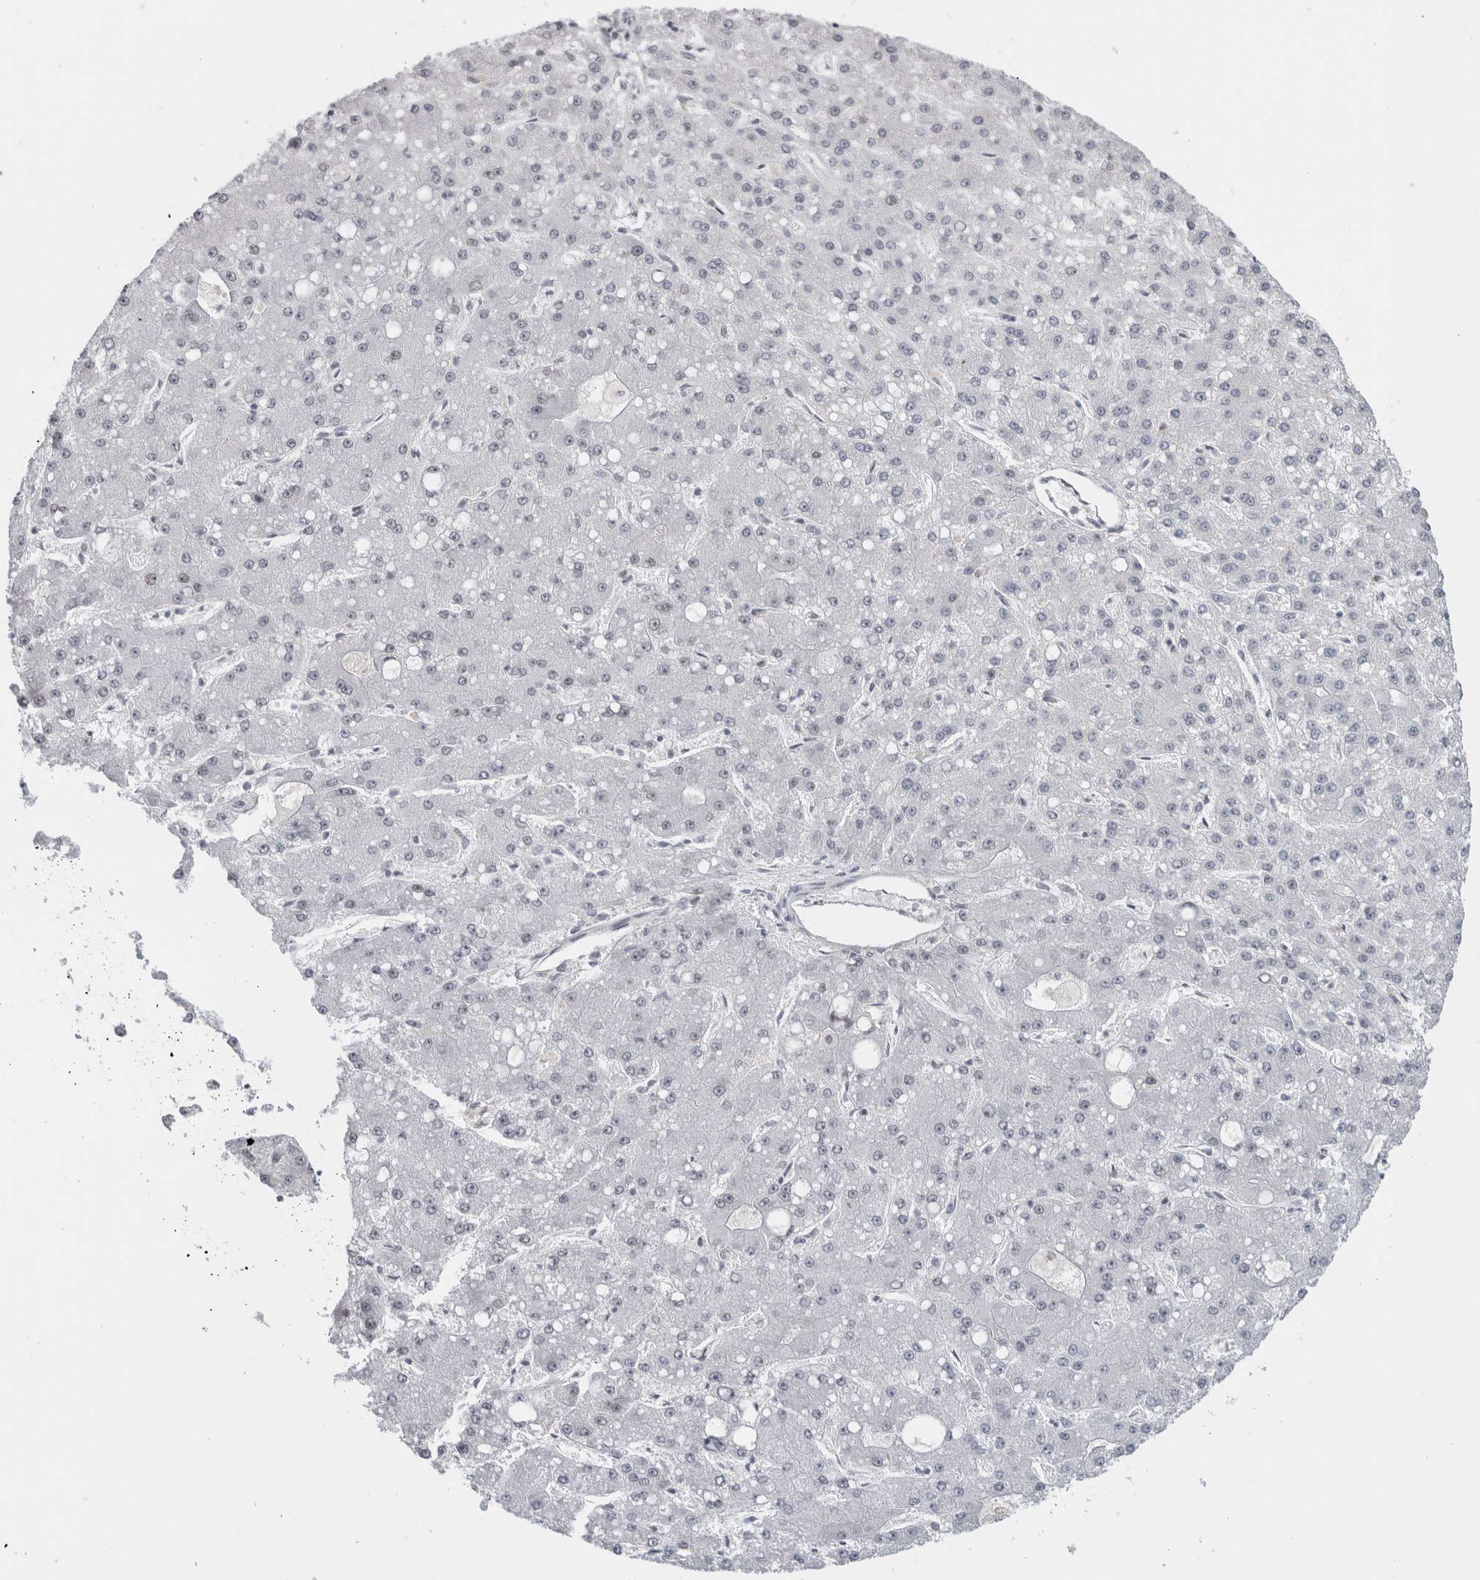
{"staining": {"intensity": "negative", "quantity": "none", "location": "none"}, "tissue": "liver cancer", "cell_type": "Tumor cells", "image_type": "cancer", "snomed": [{"axis": "morphology", "description": "Carcinoma, Hepatocellular, NOS"}, {"axis": "topography", "description": "Liver"}], "caption": "Liver hepatocellular carcinoma stained for a protein using IHC displays no positivity tumor cells.", "gene": "ZNF770", "patient": {"sex": "male", "age": 67}}